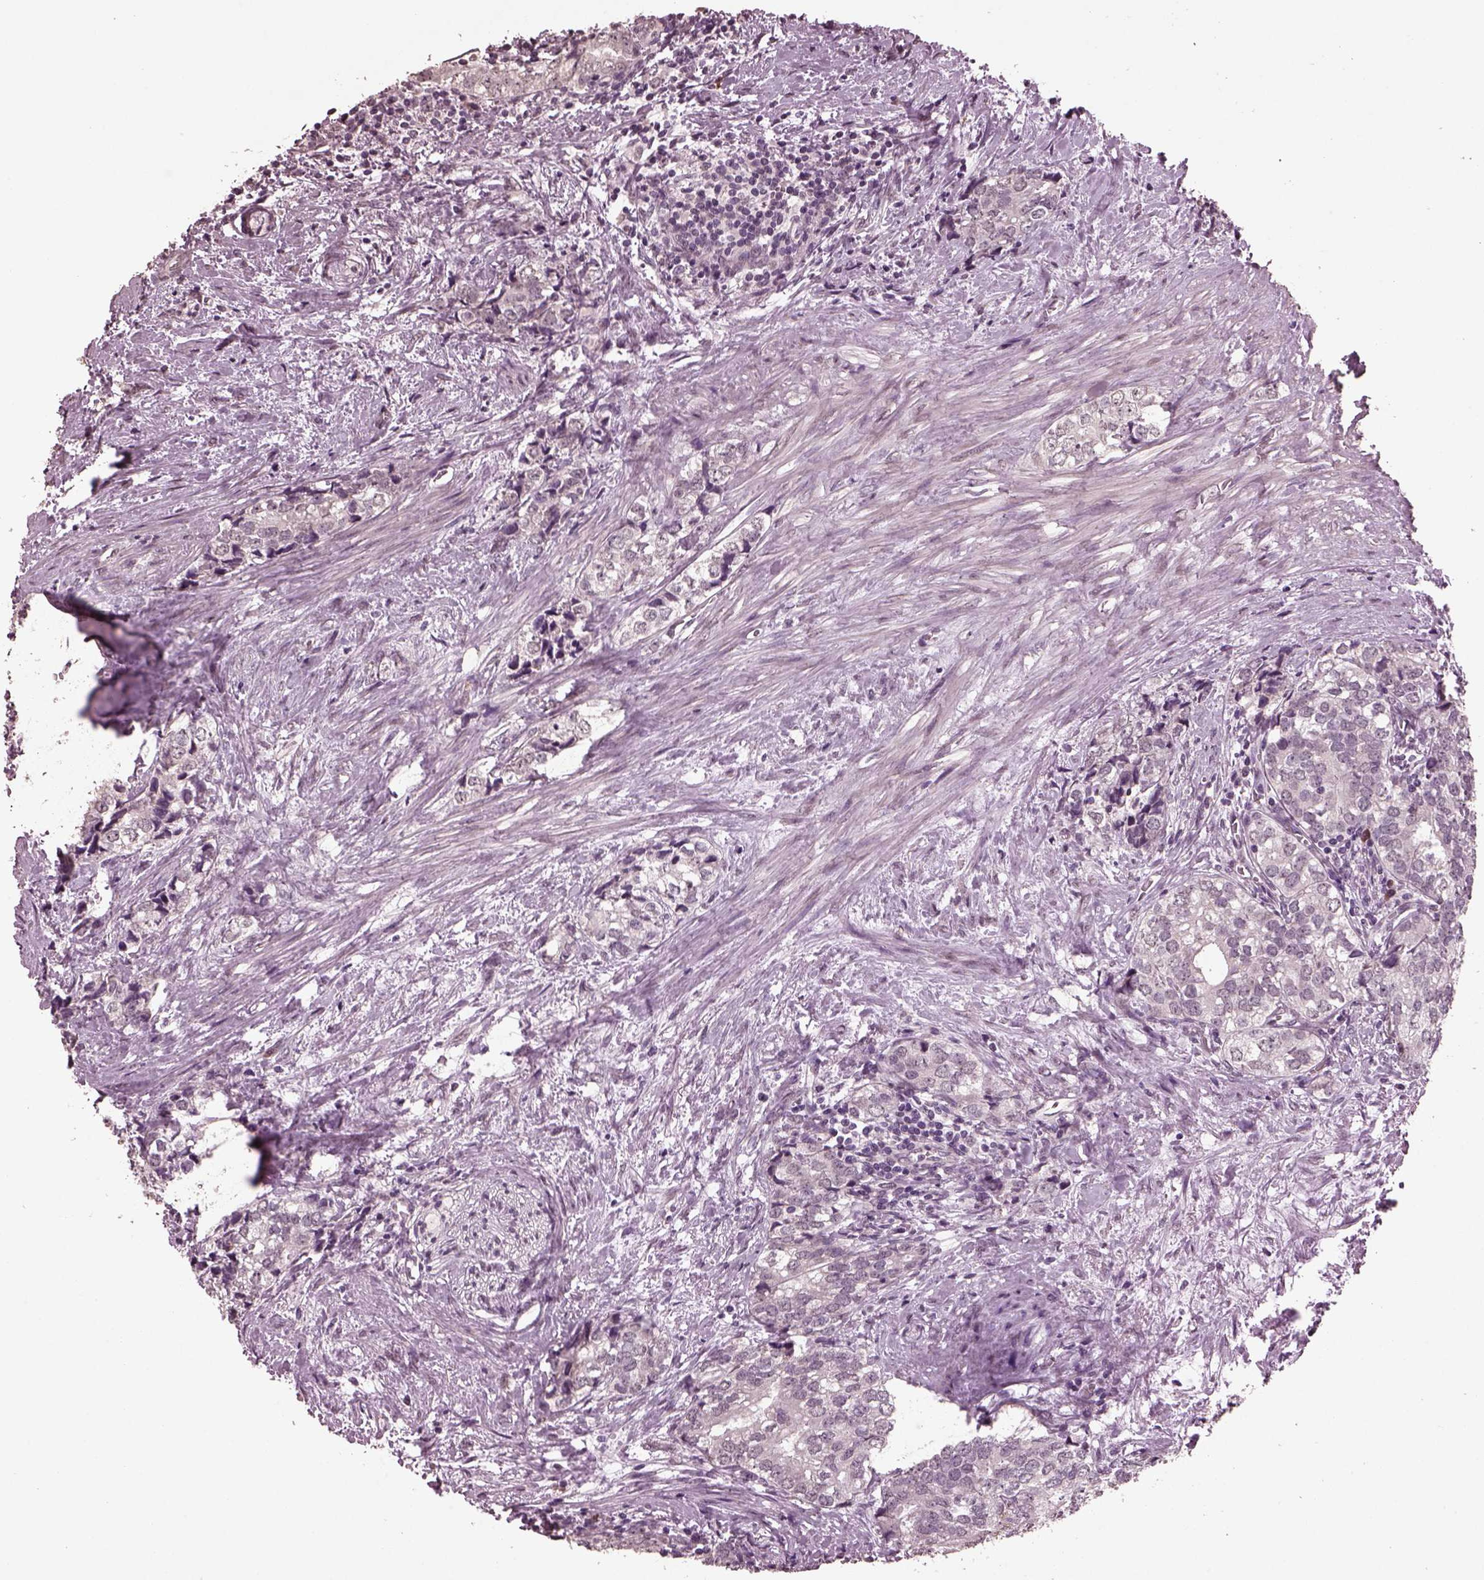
{"staining": {"intensity": "negative", "quantity": "none", "location": "none"}, "tissue": "prostate cancer", "cell_type": "Tumor cells", "image_type": "cancer", "snomed": [{"axis": "morphology", "description": "Adenocarcinoma, NOS"}, {"axis": "topography", "description": "Prostate and seminal vesicle, NOS"}], "caption": "DAB (3,3'-diaminobenzidine) immunohistochemical staining of human prostate cancer (adenocarcinoma) exhibits no significant positivity in tumor cells.", "gene": "IL18RAP", "patient": {"sex": "male", "age": 63}}